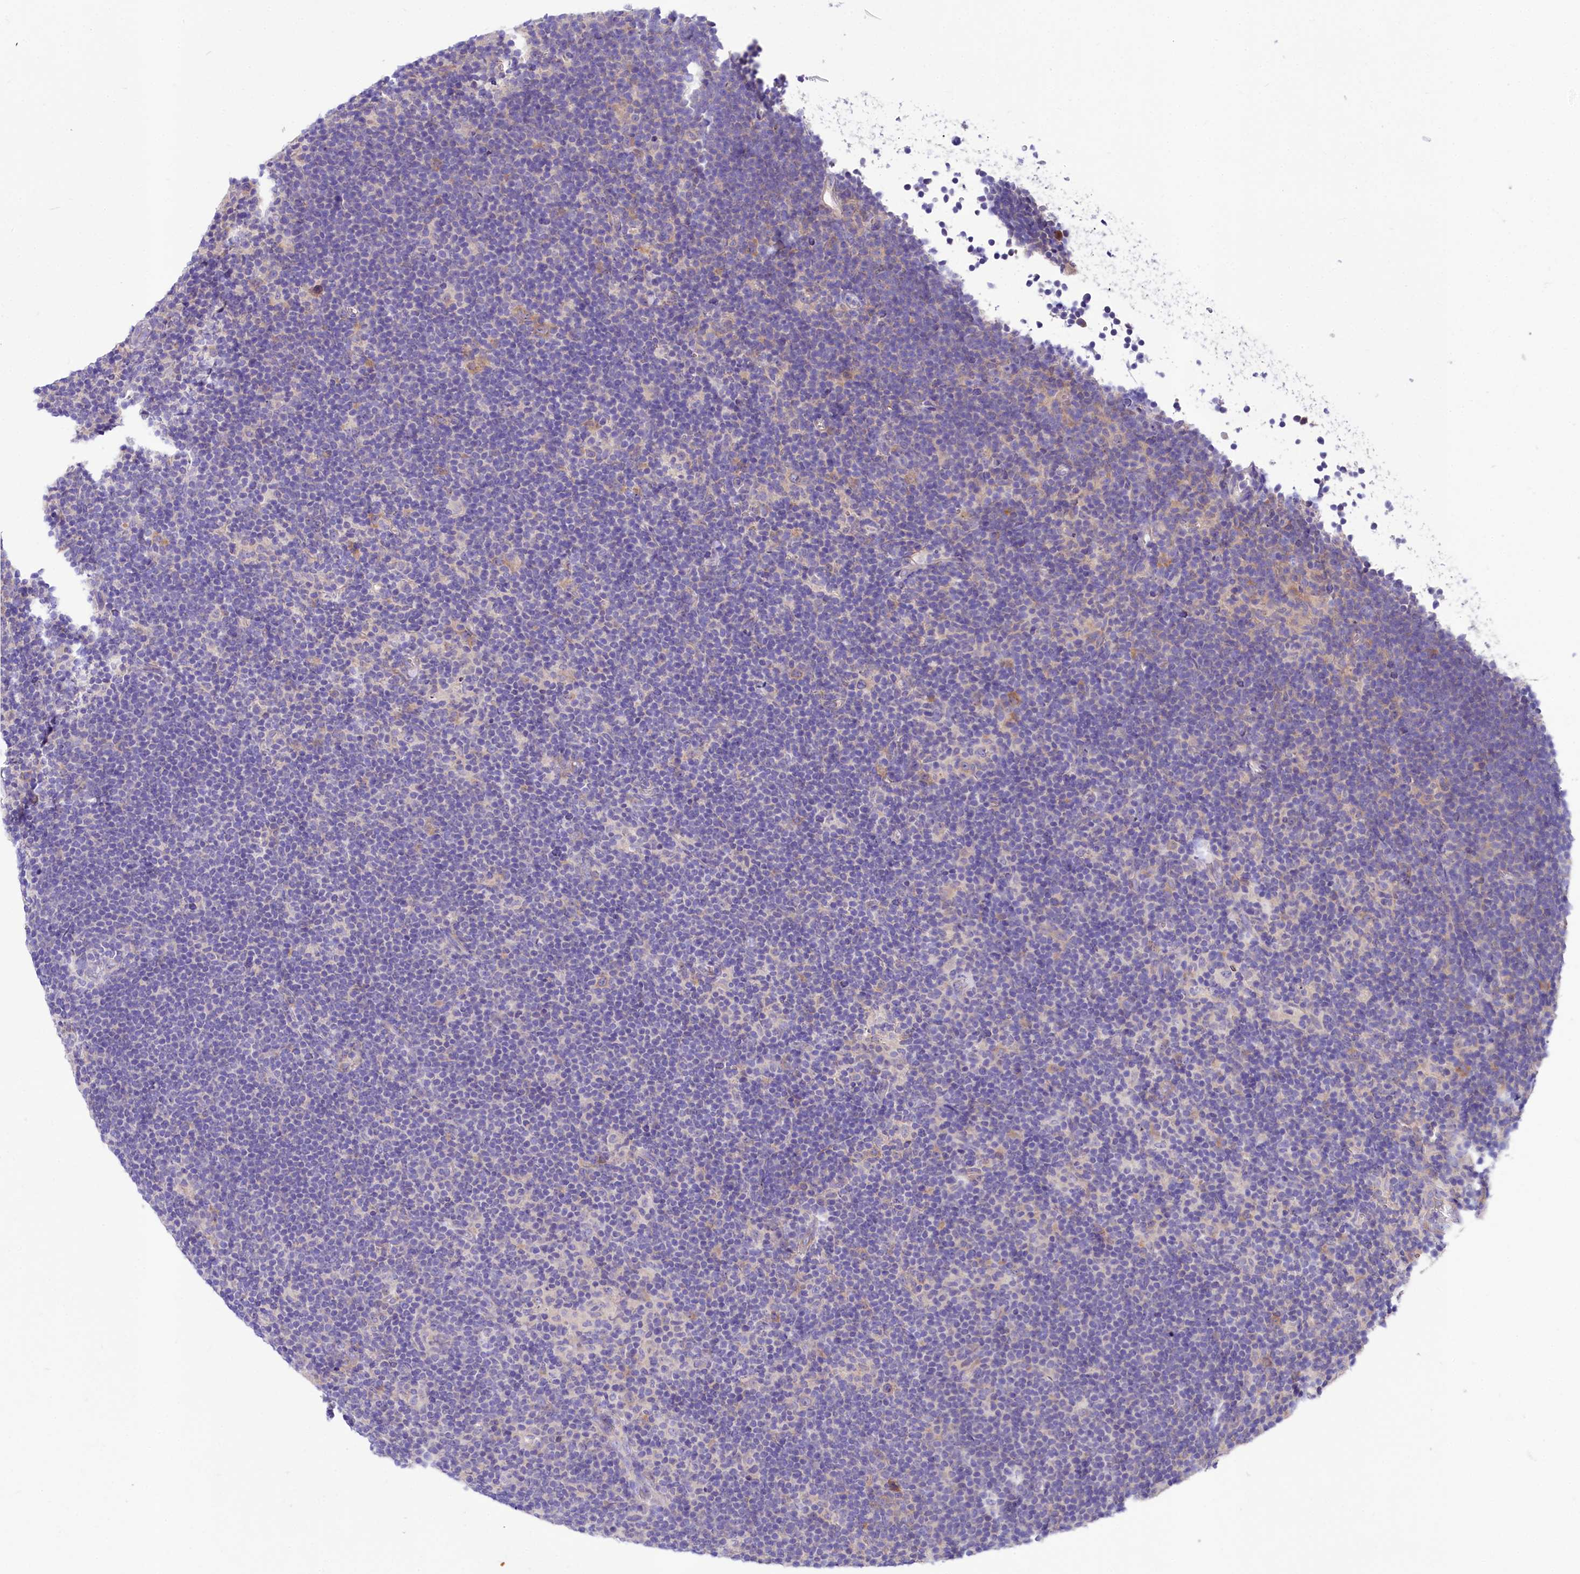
{"staining": {"intensity": "negative", "quantity": "none", "location": "none"}, "tissue": "lymphoma", "cell_type": "Tumor cells", "image_type": "cancer", "snomed": [{"axis": "morphology", "description": "Hodgkin's disease, NOS"}, {"axis": "topography", "description": "Lymph node"}], "caption": "A histopathology image of lymphoma stained for a protein demonstrates no brown staining in tumor cells.", "gene": "ABHD5", "patient": {"sex": "female", "age": 57}}